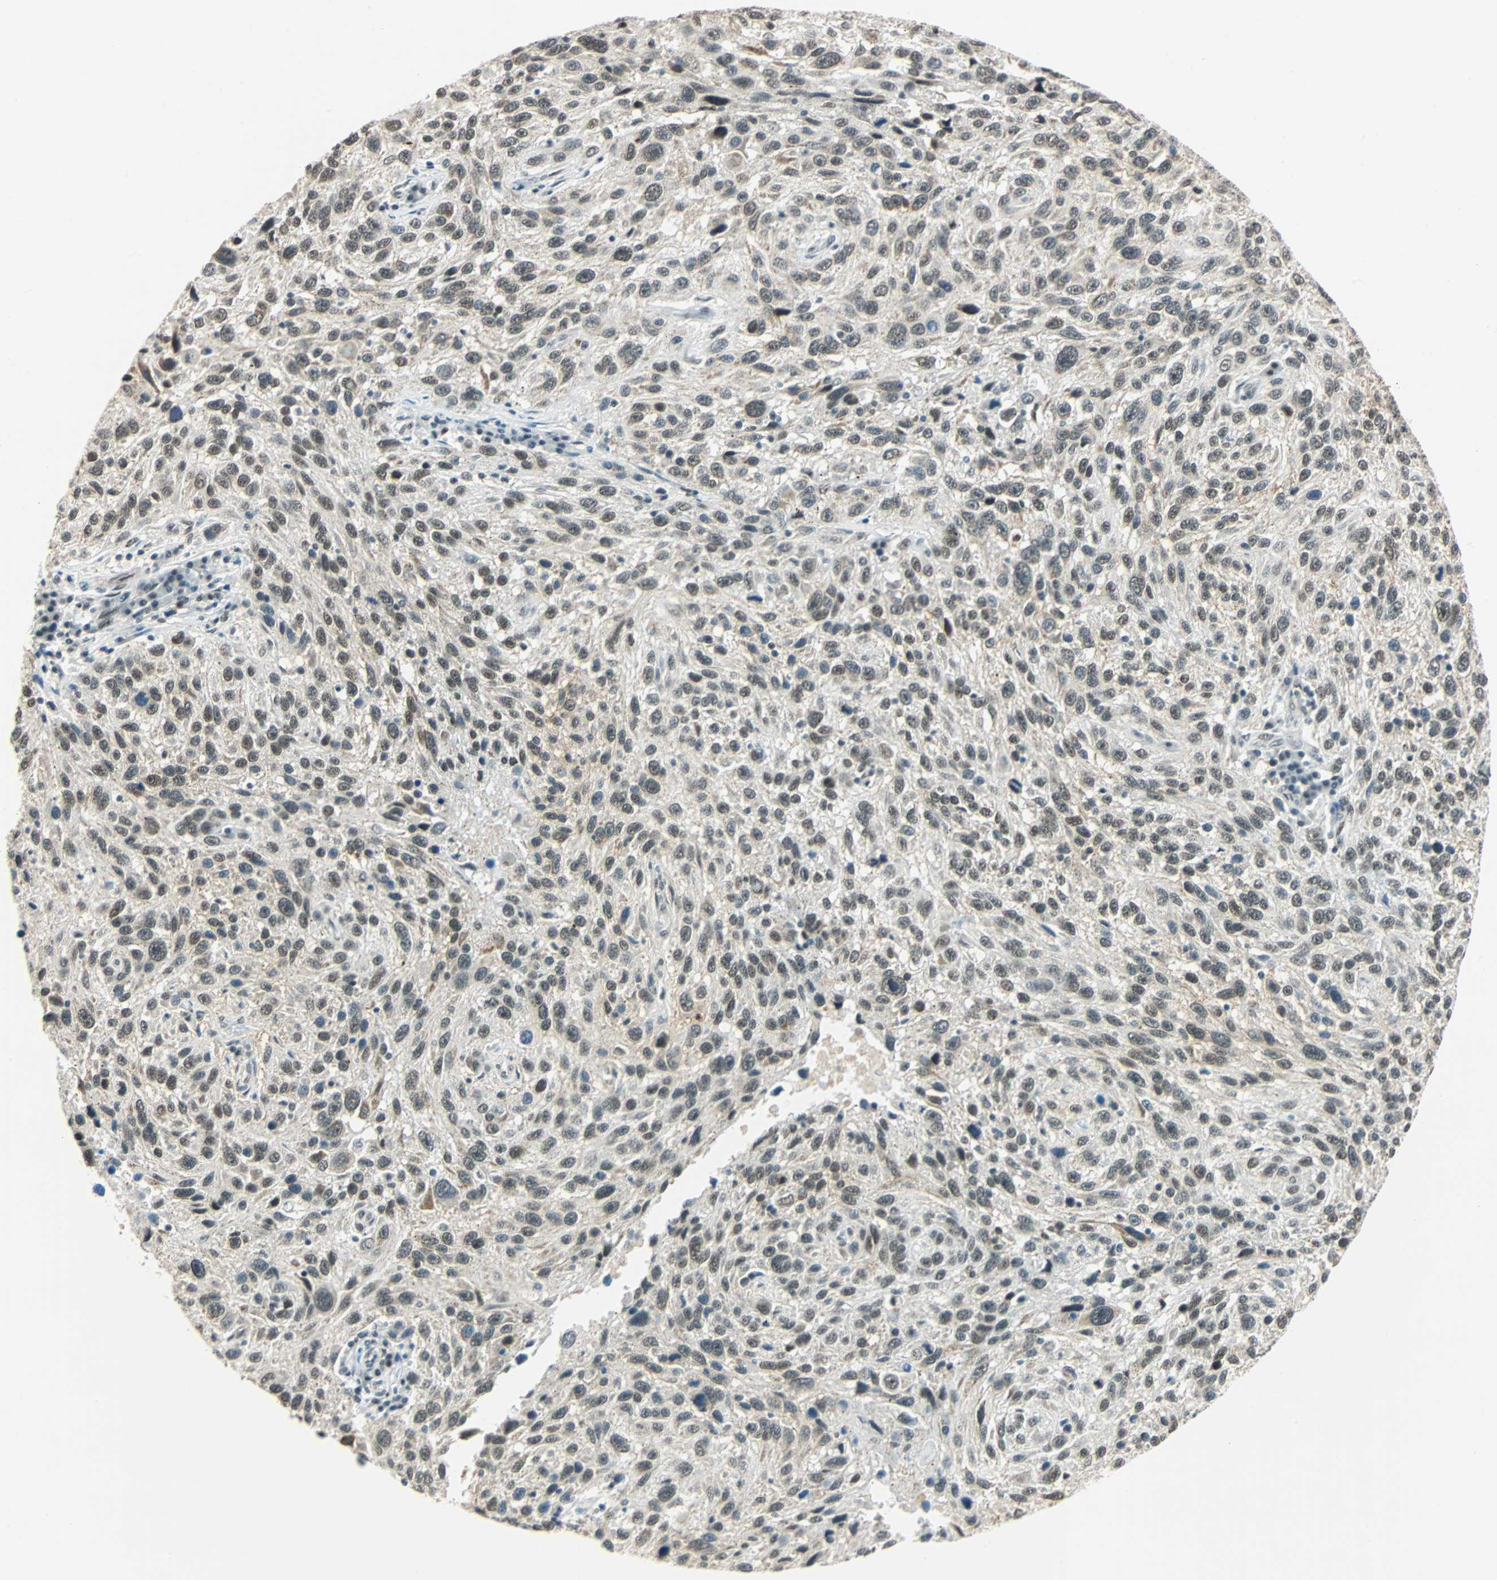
{"staining": {"intensity": "moderate", "quantity": "25%-75%", "location": "nuclear"}, "tissue": "melanoma", "cell_type": "Tumor cells", "image_type": "cancer", "snomed": [{"axis": "morphology", "description": "Malignant melanoma, NOS"}, {"axis": "topography", "description": "Skin"}], "caption": "Protein staining of malignant melanoma tissue demonstrates moderate nuclear positivity in approximately 25%-75% of tumor cells.", "gene": "NELFE", "patient": {"sex": "male", "age": 53}}